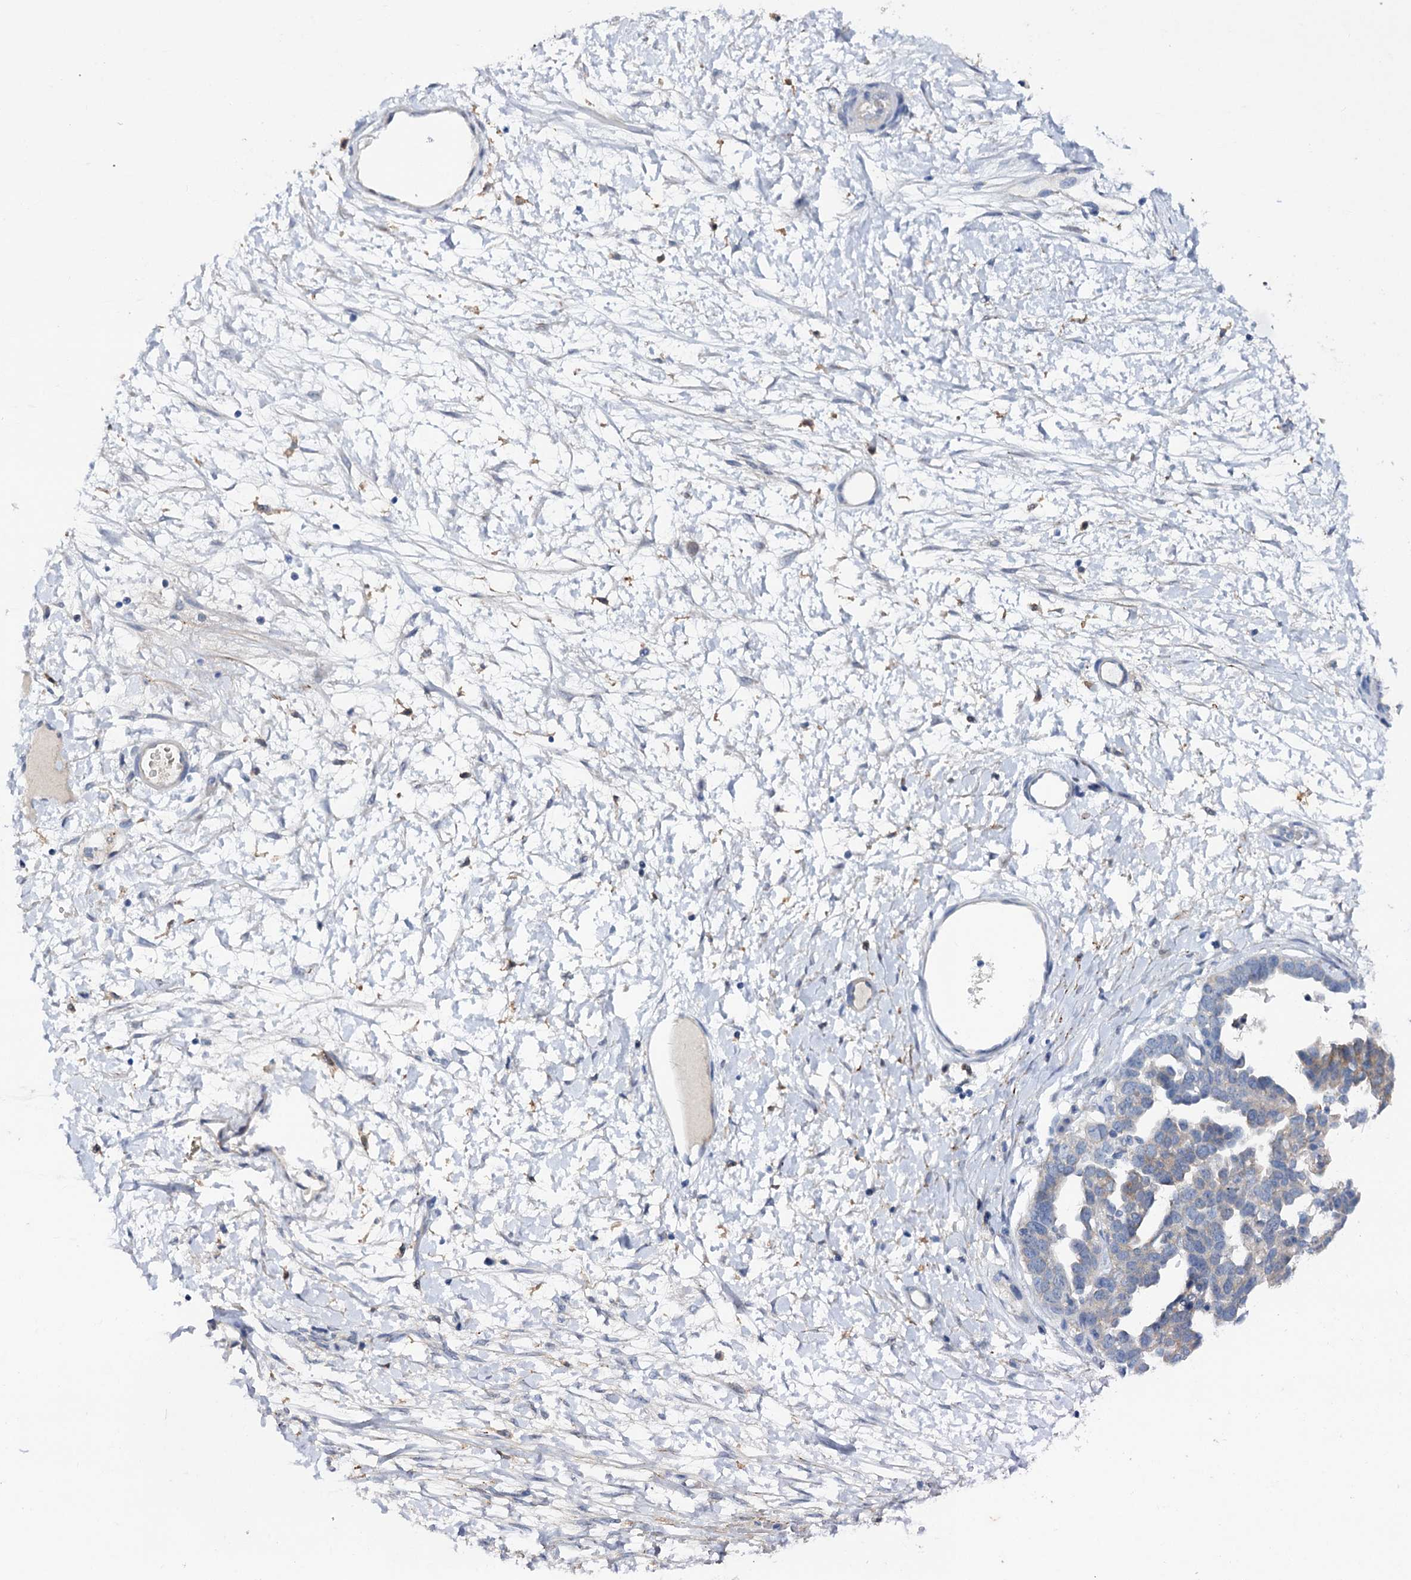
{"staining": {"intensity": "negative", "quantity": "none", "location": "none"}, "tissue": "ovarian cancer", "cell_type": "Tumor cells", "image_type": "cancer", "snomed": [{"axis": "morphology", "description": "Cystadenocarcinoma, serous, NOS"}, {"axis": "topography", "description": "Ovary"}], "caption": "This is a histopathology image of immunohistochemistry (IHC) staining of serous cystadenocarcinoma (ovarian), which shows no expression in tumor cells.", "gene": "MID1IP1", "patient": {"sex": "female", "age": 54}}